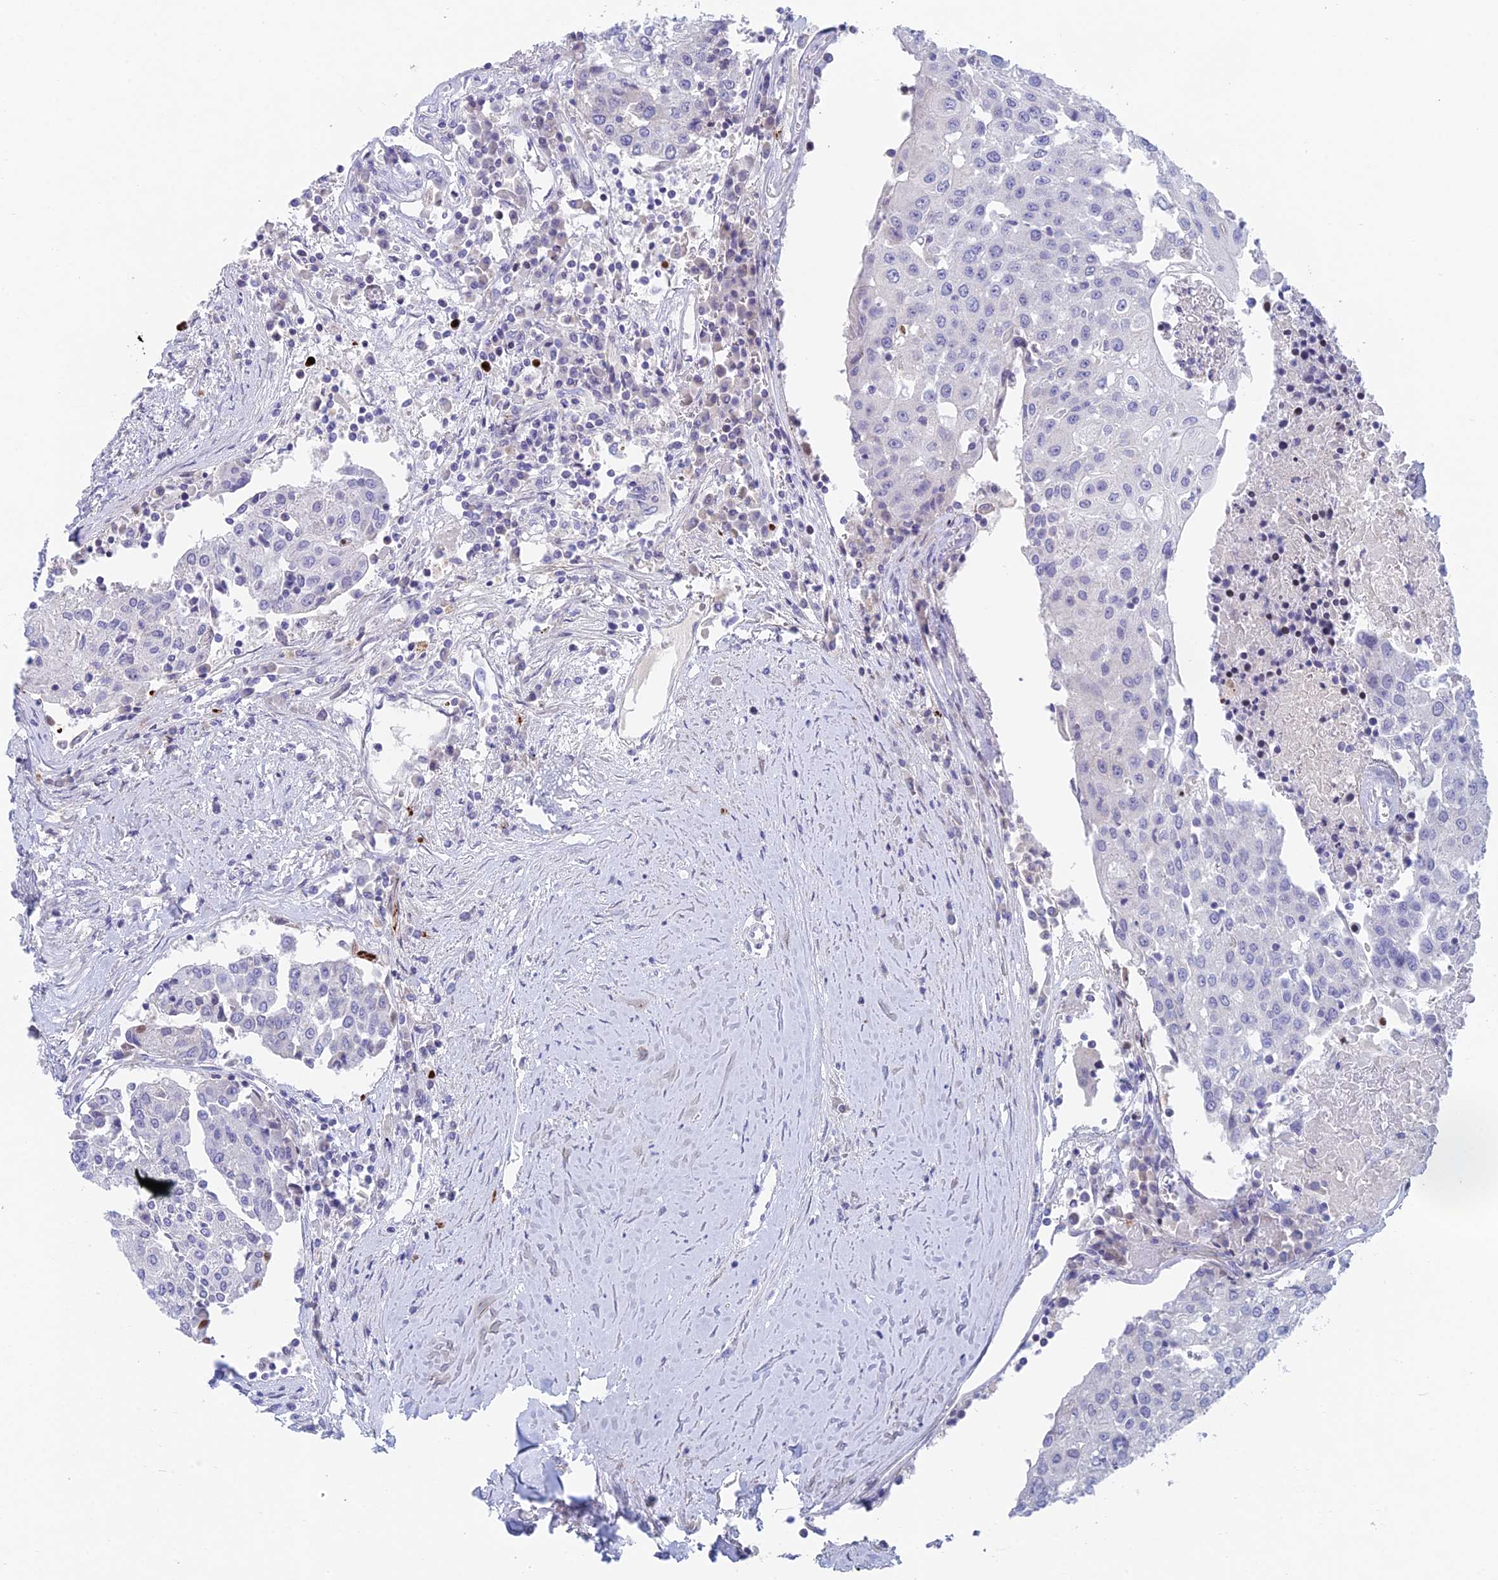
{"staining": {"intensity": "negative", "quantity": "none", "location": "none"}, "tissue": "urothelial cancer", "cell_type": "Tumor cells", "image_type": "cancer", "snomed": [{"axis": "morphology", "description": "Urothelial carcinoma, High grade"}, {"axis": "topography", "description": "Urinary bladder"}], "caption": "DAB immunohistochemical staining of human urothelial cancer displays no significant expression in tumor cells.", "gene": "REXO5", "patient": {"sex": "female", "age": 85}}